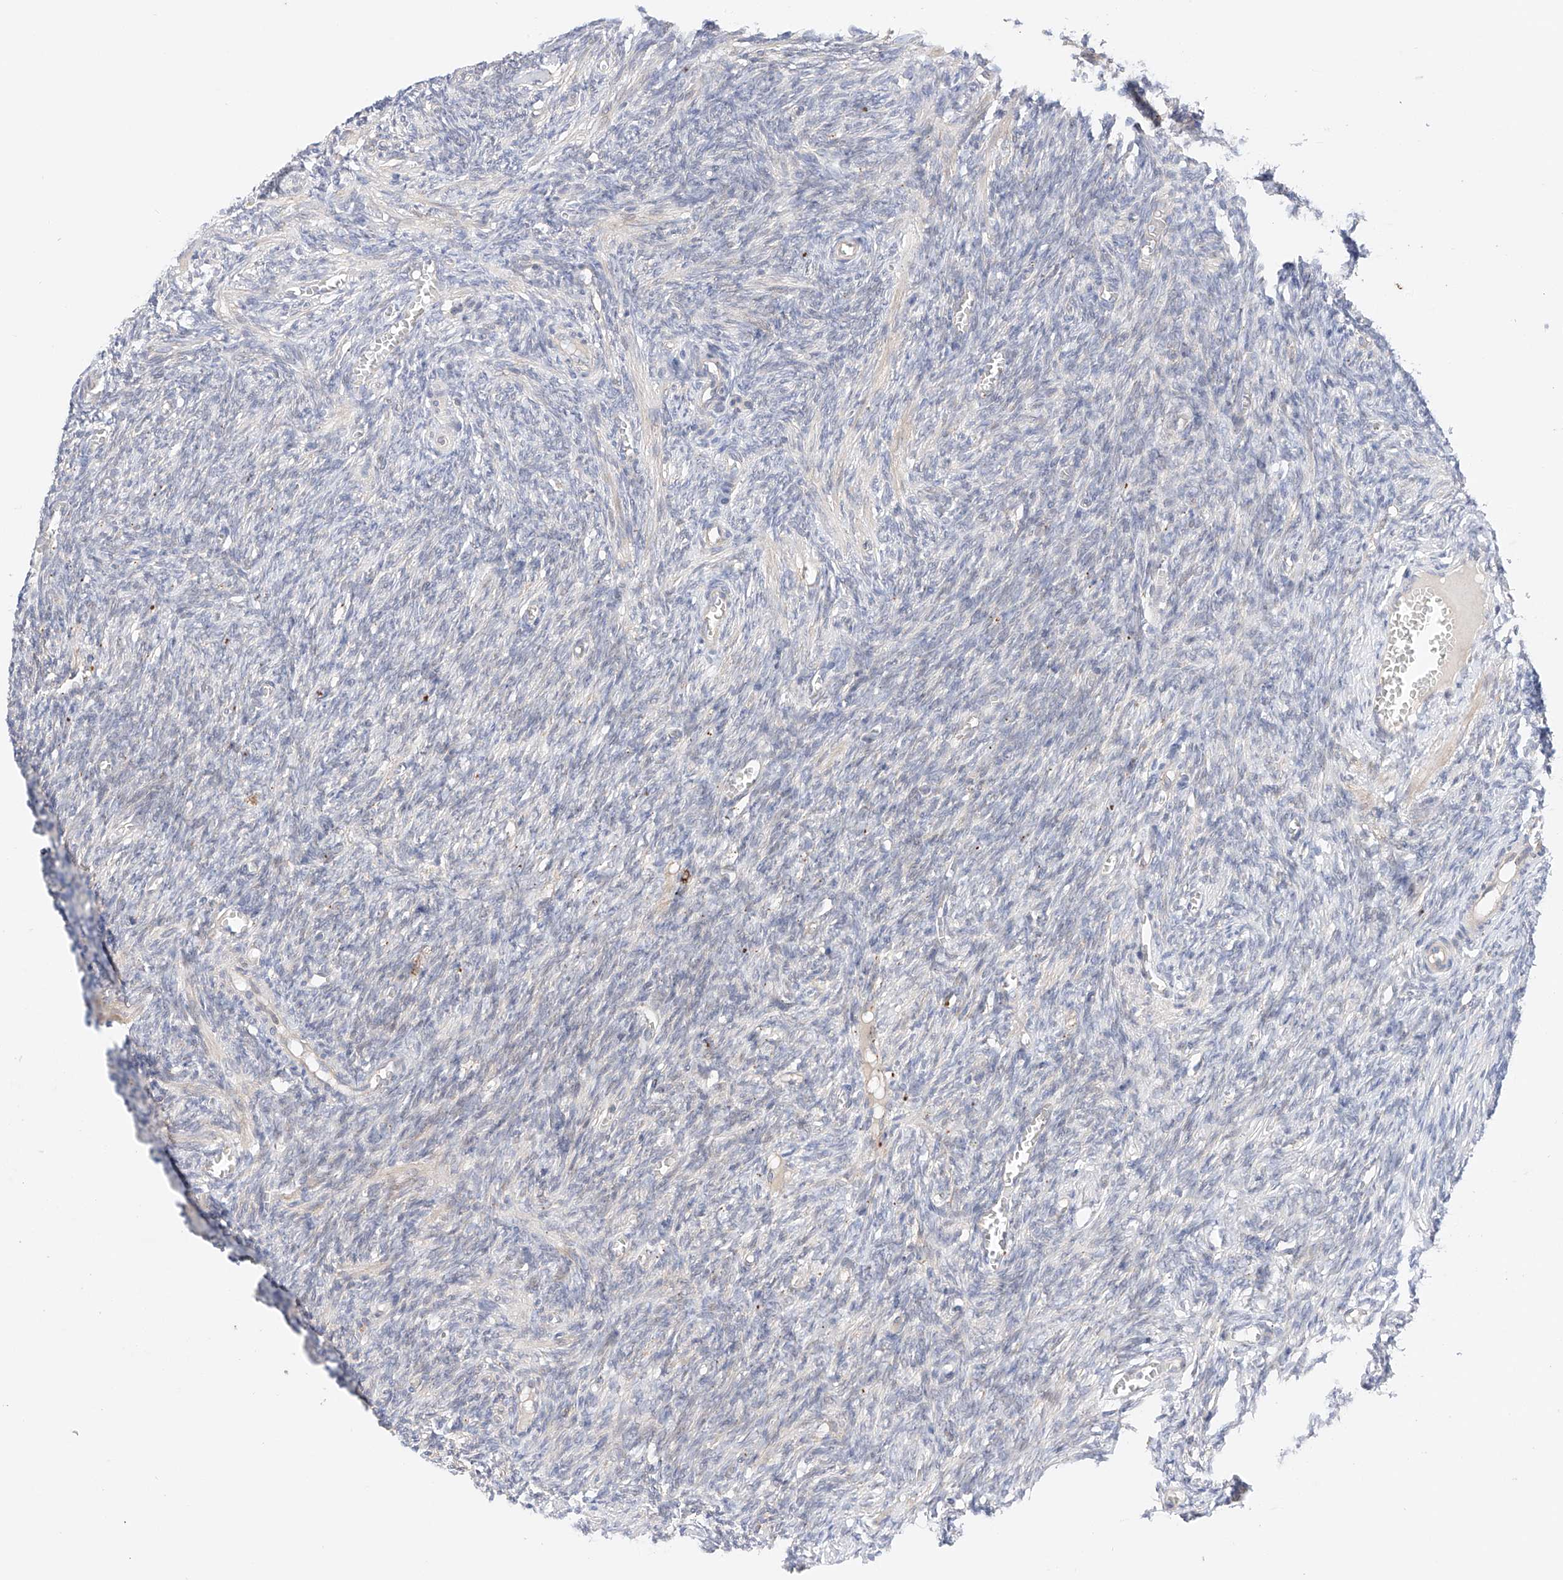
{"staining": {"intensity": "negative", "quantity": "none", "location": "none"}, "tissue": "ovary", "cell_type": "Ovarian stroma cells", "image_type": "normal", "snomed": [{"axis": "morphology", "description": "Normal tissue, NOS"}, {"axis": "topography", "description": "Ovary"}], "caption": "The micrograph displays no staining of ovarian stroma cells in normal ovary.", "gene": "GCNT1", "patient": {"sex": "female", "age": 27}}